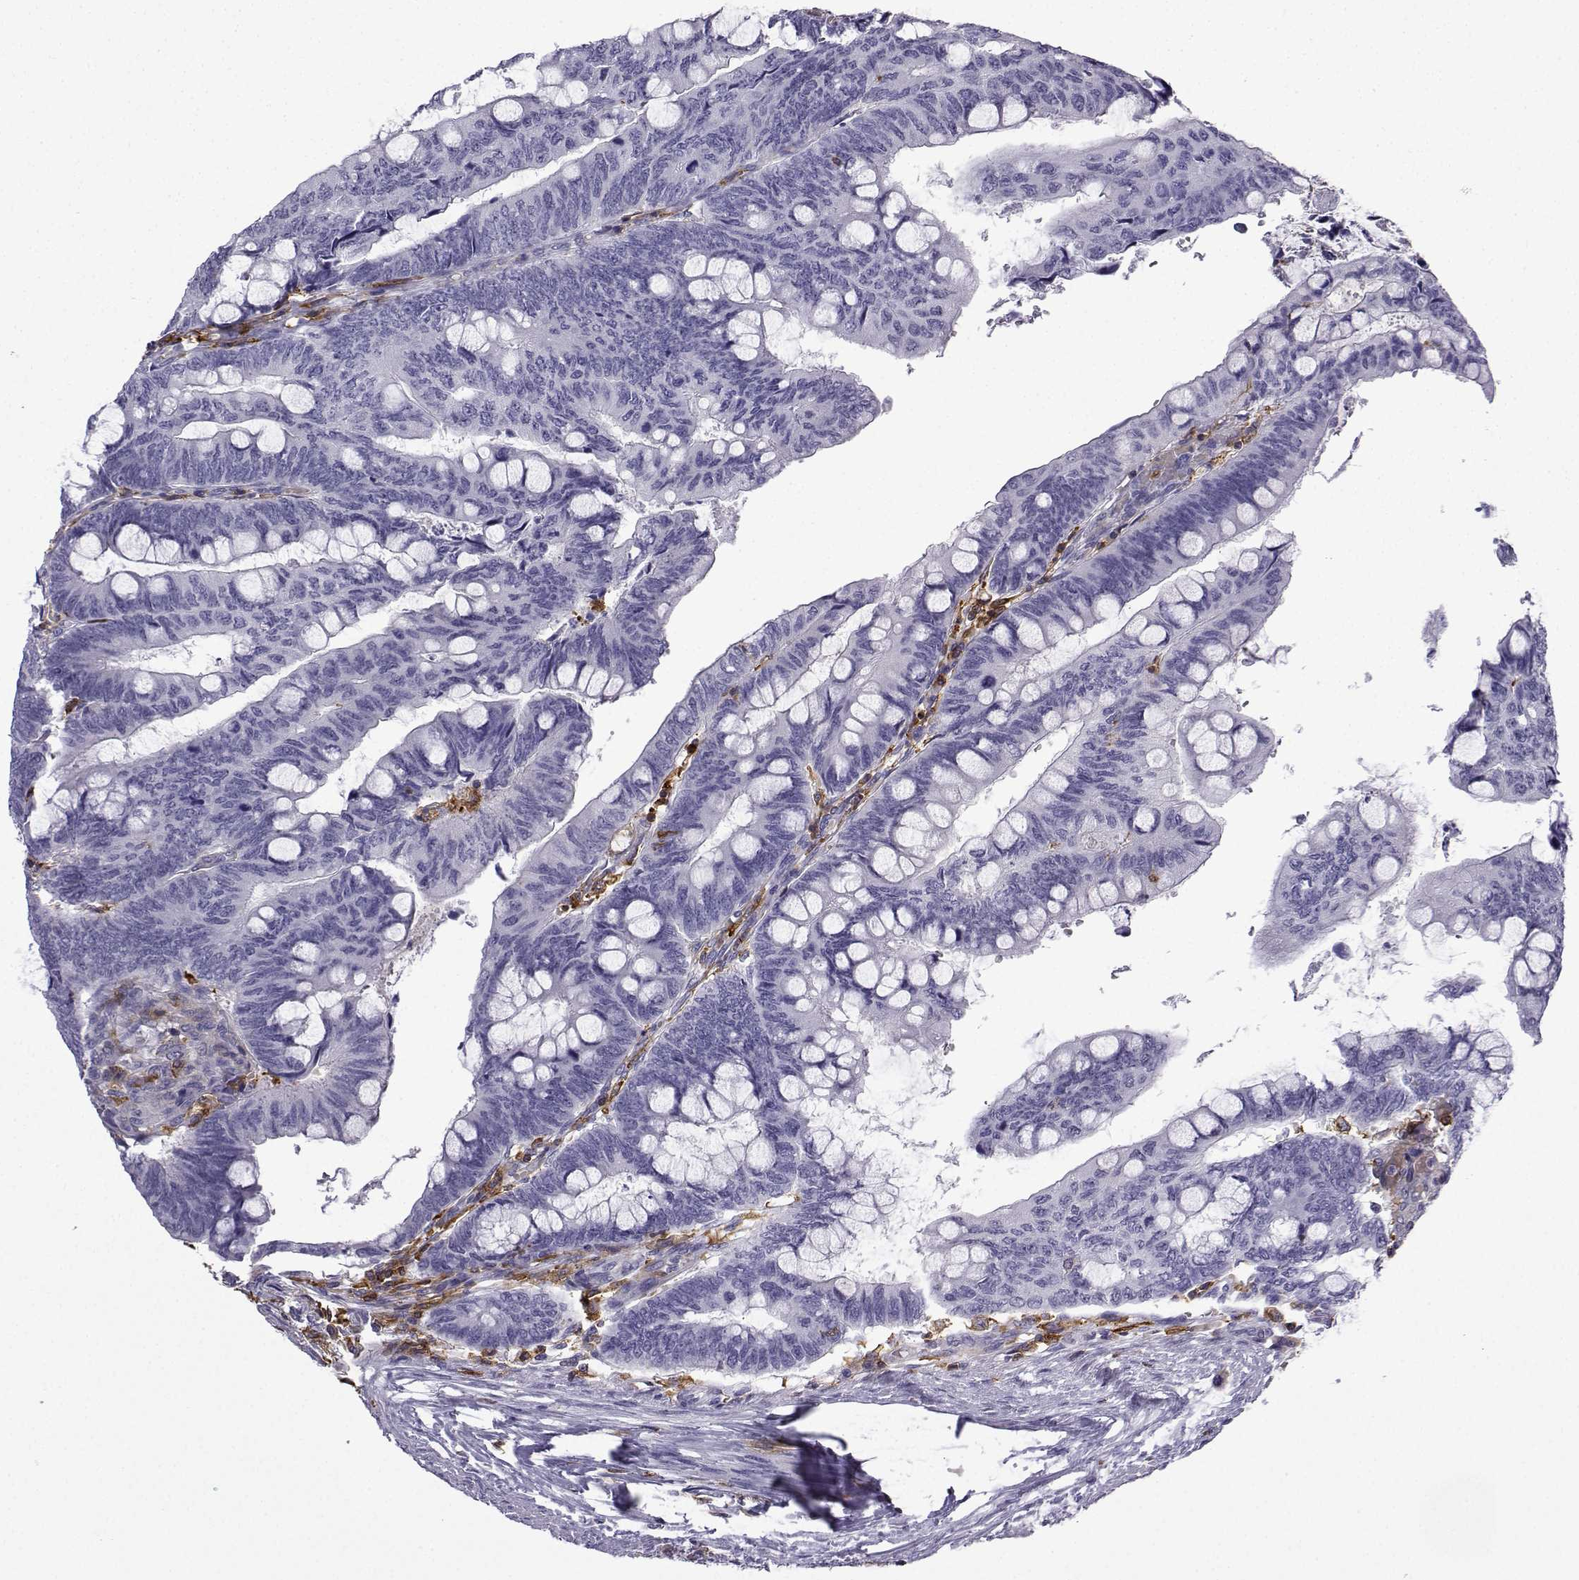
{"staining": {"intensity": "negative", "quantity": "none", "location": "none"}, "tissue": "colorectal cancer", "cell_type": "Tumor cells", "image_type": "cancer", "snomed": [{"axis": "morphology", "description": "Normal tissue, NOS"}, {"axis": "morphology", "description": "Adenocarcinoma, NOS"}, {"axis": "topography", "description": "Rectum"}], "caption": "Micrograph shows no protein positivity in tumor cells of colorectal cancer (adenocarcinoma) tissue.", "gene": "DOCK10", "patient": {"sex": "male", "age": 92}}